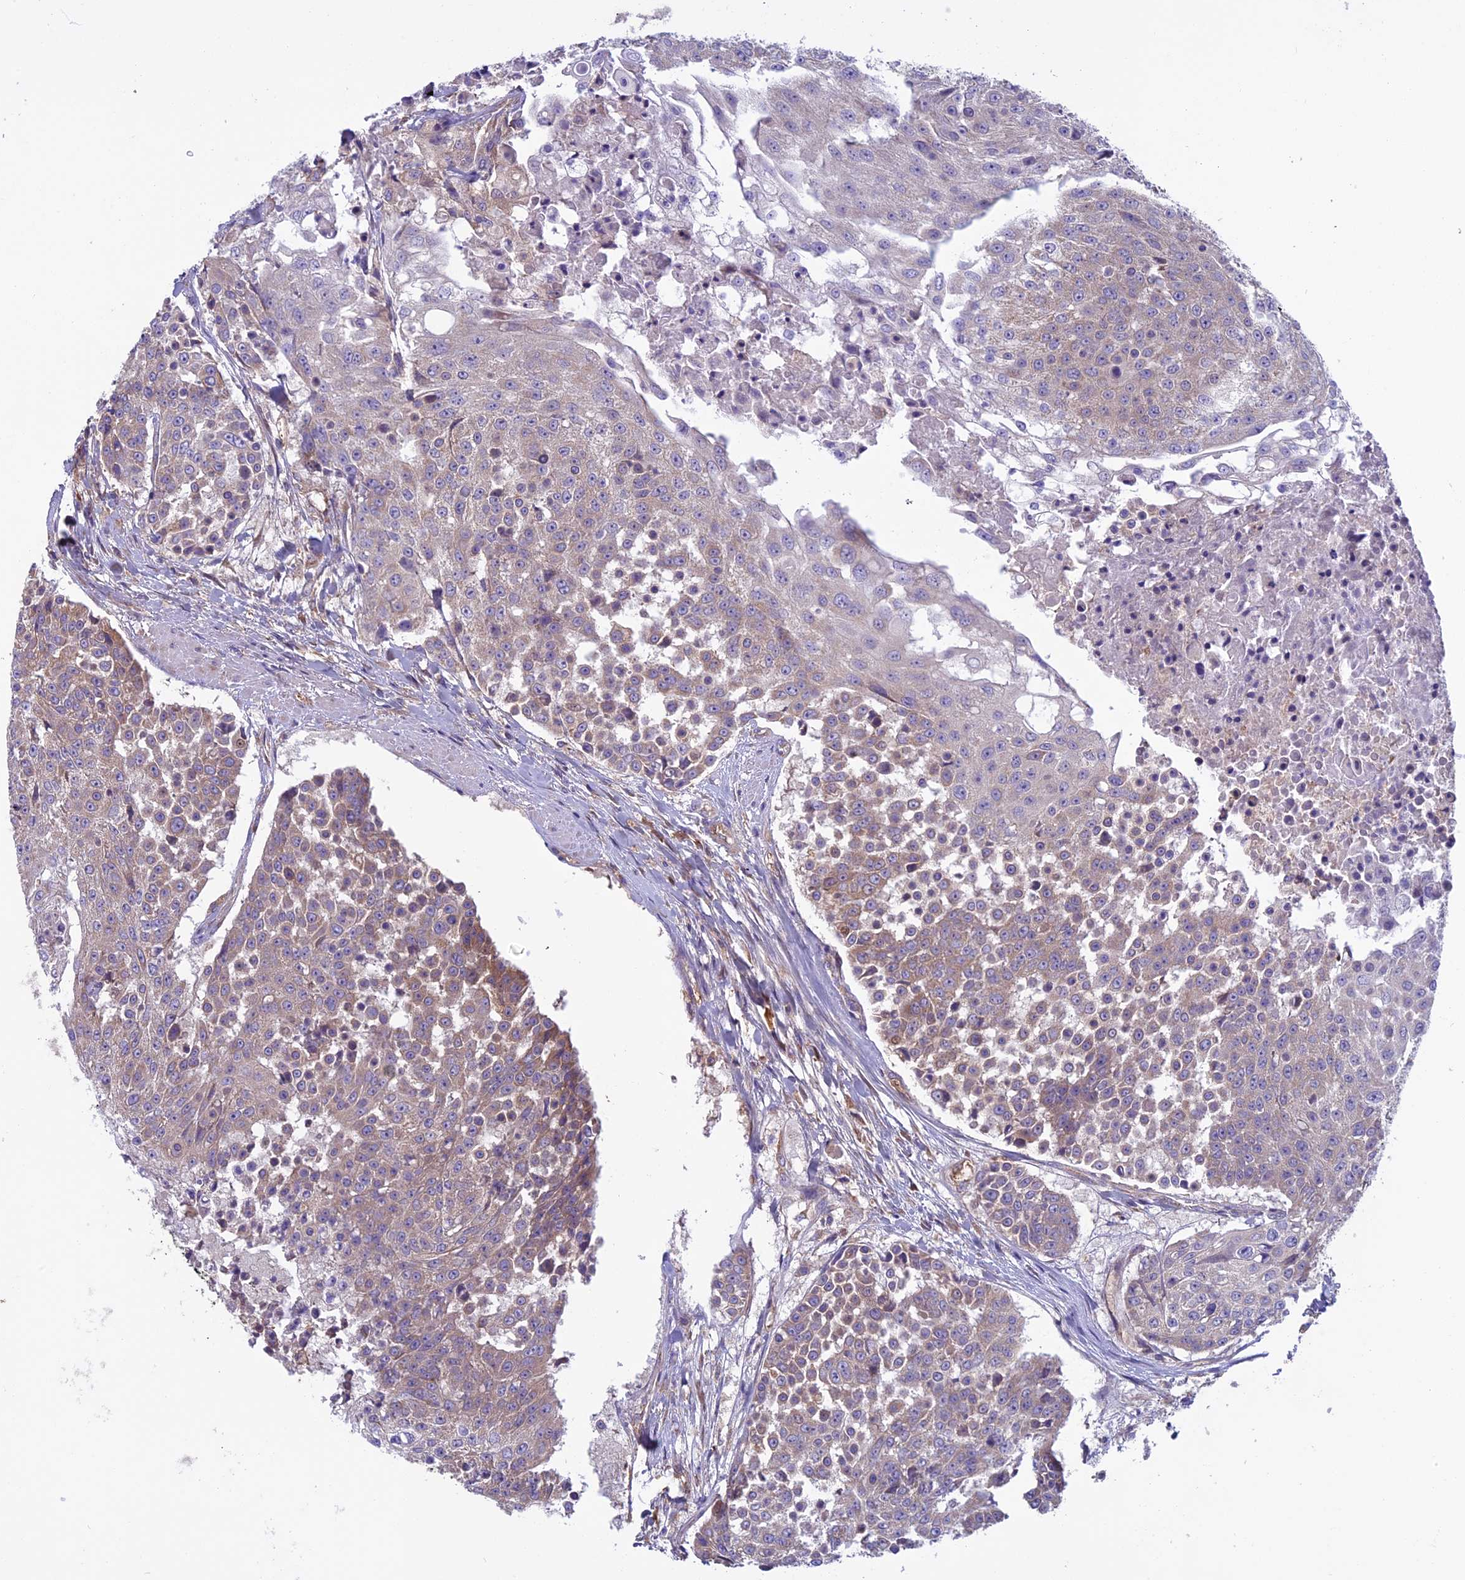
{"staining": {"intensity": "weak", "quantity": "25%-75%", "location": "cytoplasmic/membranous"}, "tissue": "urothelial cancer", "cell_type": "Tumor cells", "image_type": "cancer", "snomed": [{"axis": "morphology", "description": "Urothelial carcinoma, High grade"}, {"axis": "topography", "description": "Urinary bladder"}], "caption": "IHC (DAB) staining of human urothelial cancer reveals weak cytoplasmic/membranous protein expression in approximately 25%-75% of tumor cells.", "gene": "DCTN5", "patient": {"sex": "female", "age": 63}}